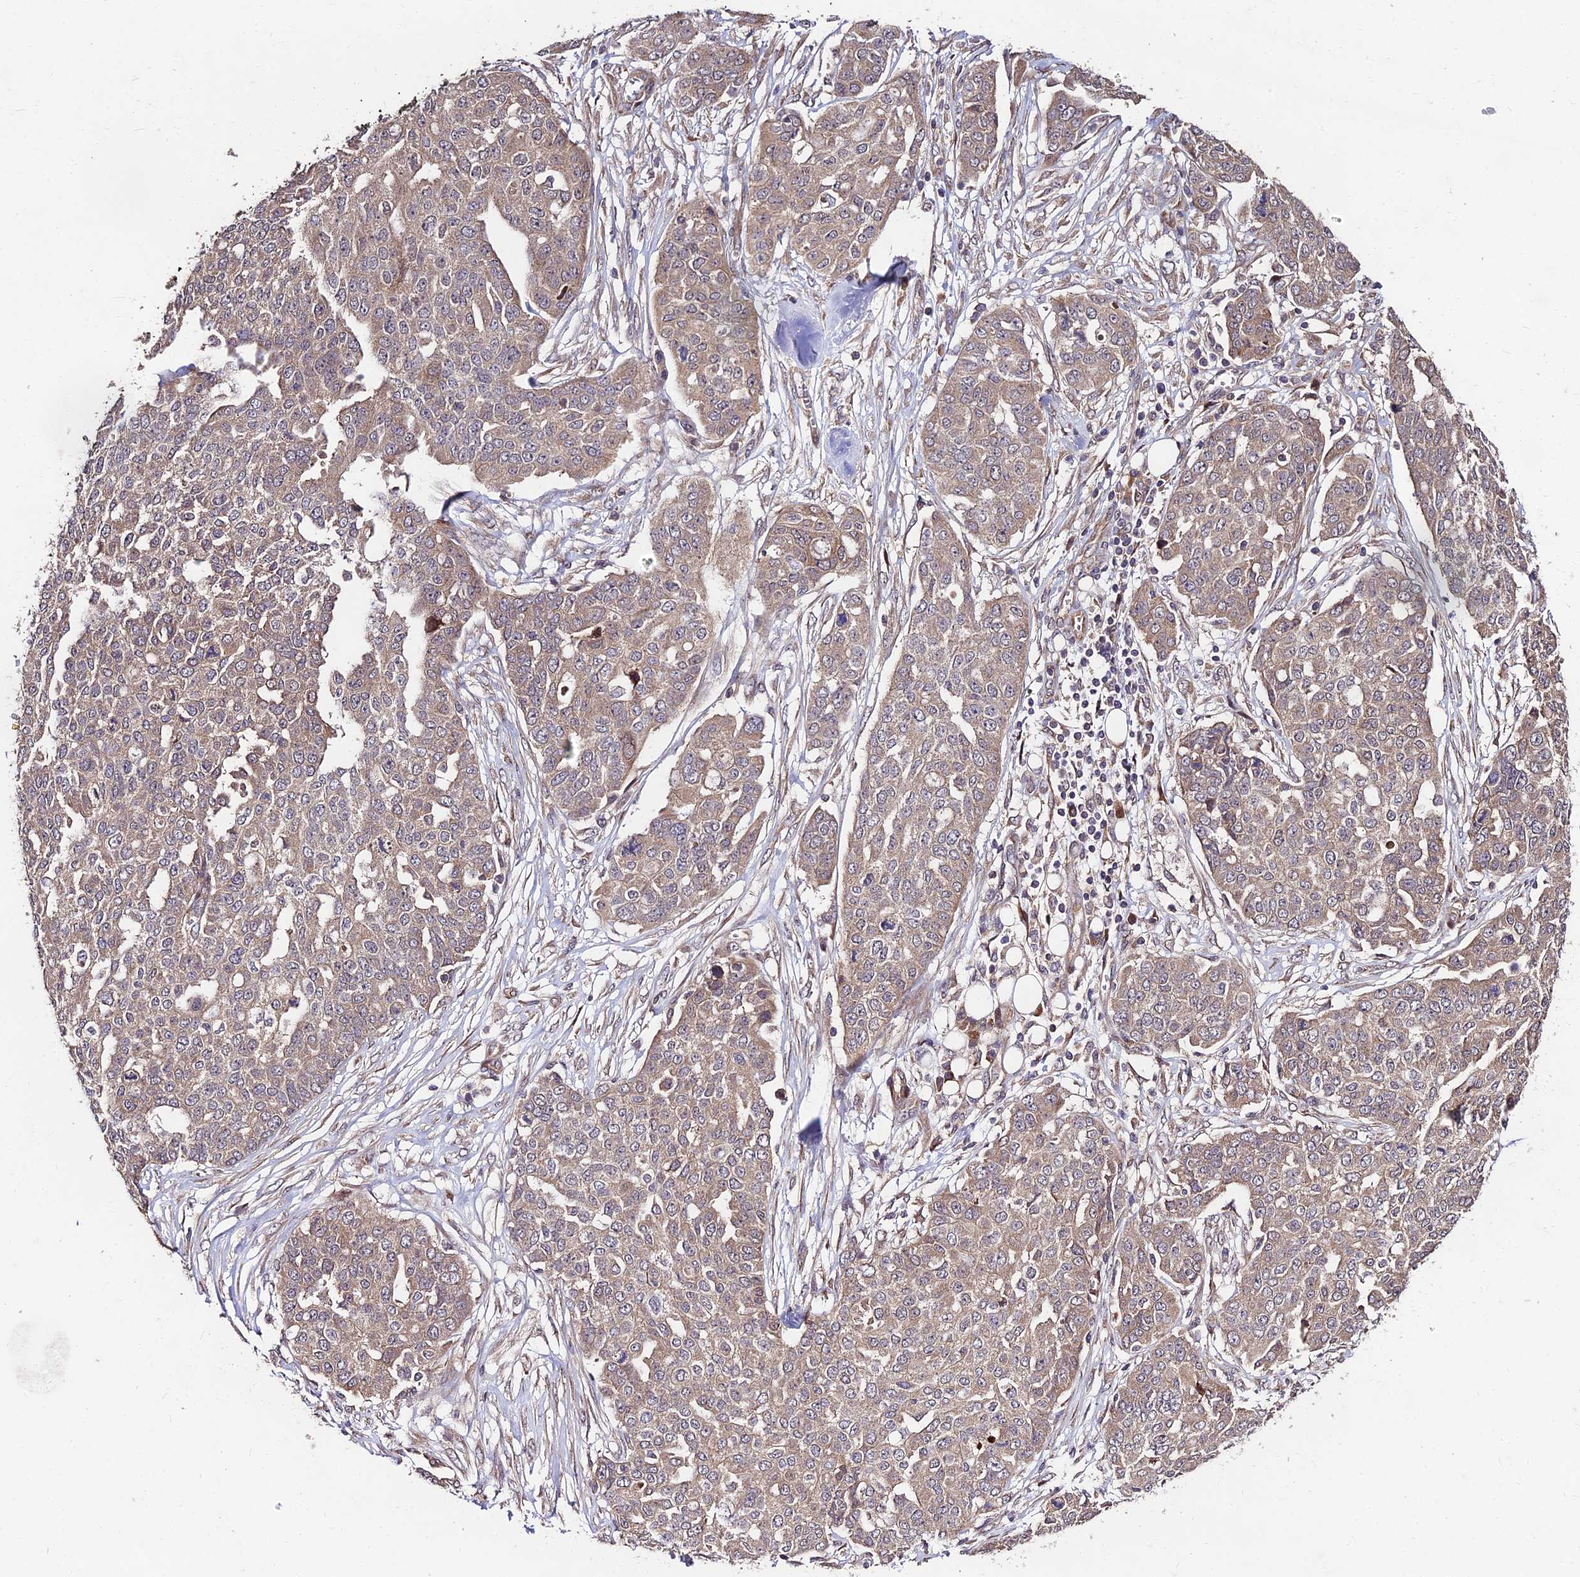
{"staining": {"intensity": "weak", "quantity": ">75%", "location": "cytoplasmic/membranous"}, "tissue": "ovarian cancer", "cell_type": "Tumor cells", "image_type": "cancer", "snomed": [{"axis": "morphology", "description": "Cystadenocarcinoma, serous, NOS"}, {"axis": "topography", "description": "Soft tissue"}, {"axis": "topography", "description": "Ovary"}], "caption": "Ovarian serous cystadenocarcinoma was stained to show a protein in brown. There is low levels of weak cytoplasmic/membranous positivity in about >75% of tumor cells.", "gene": "MKKS", "patient": {"sex": "female", "age": 57}}